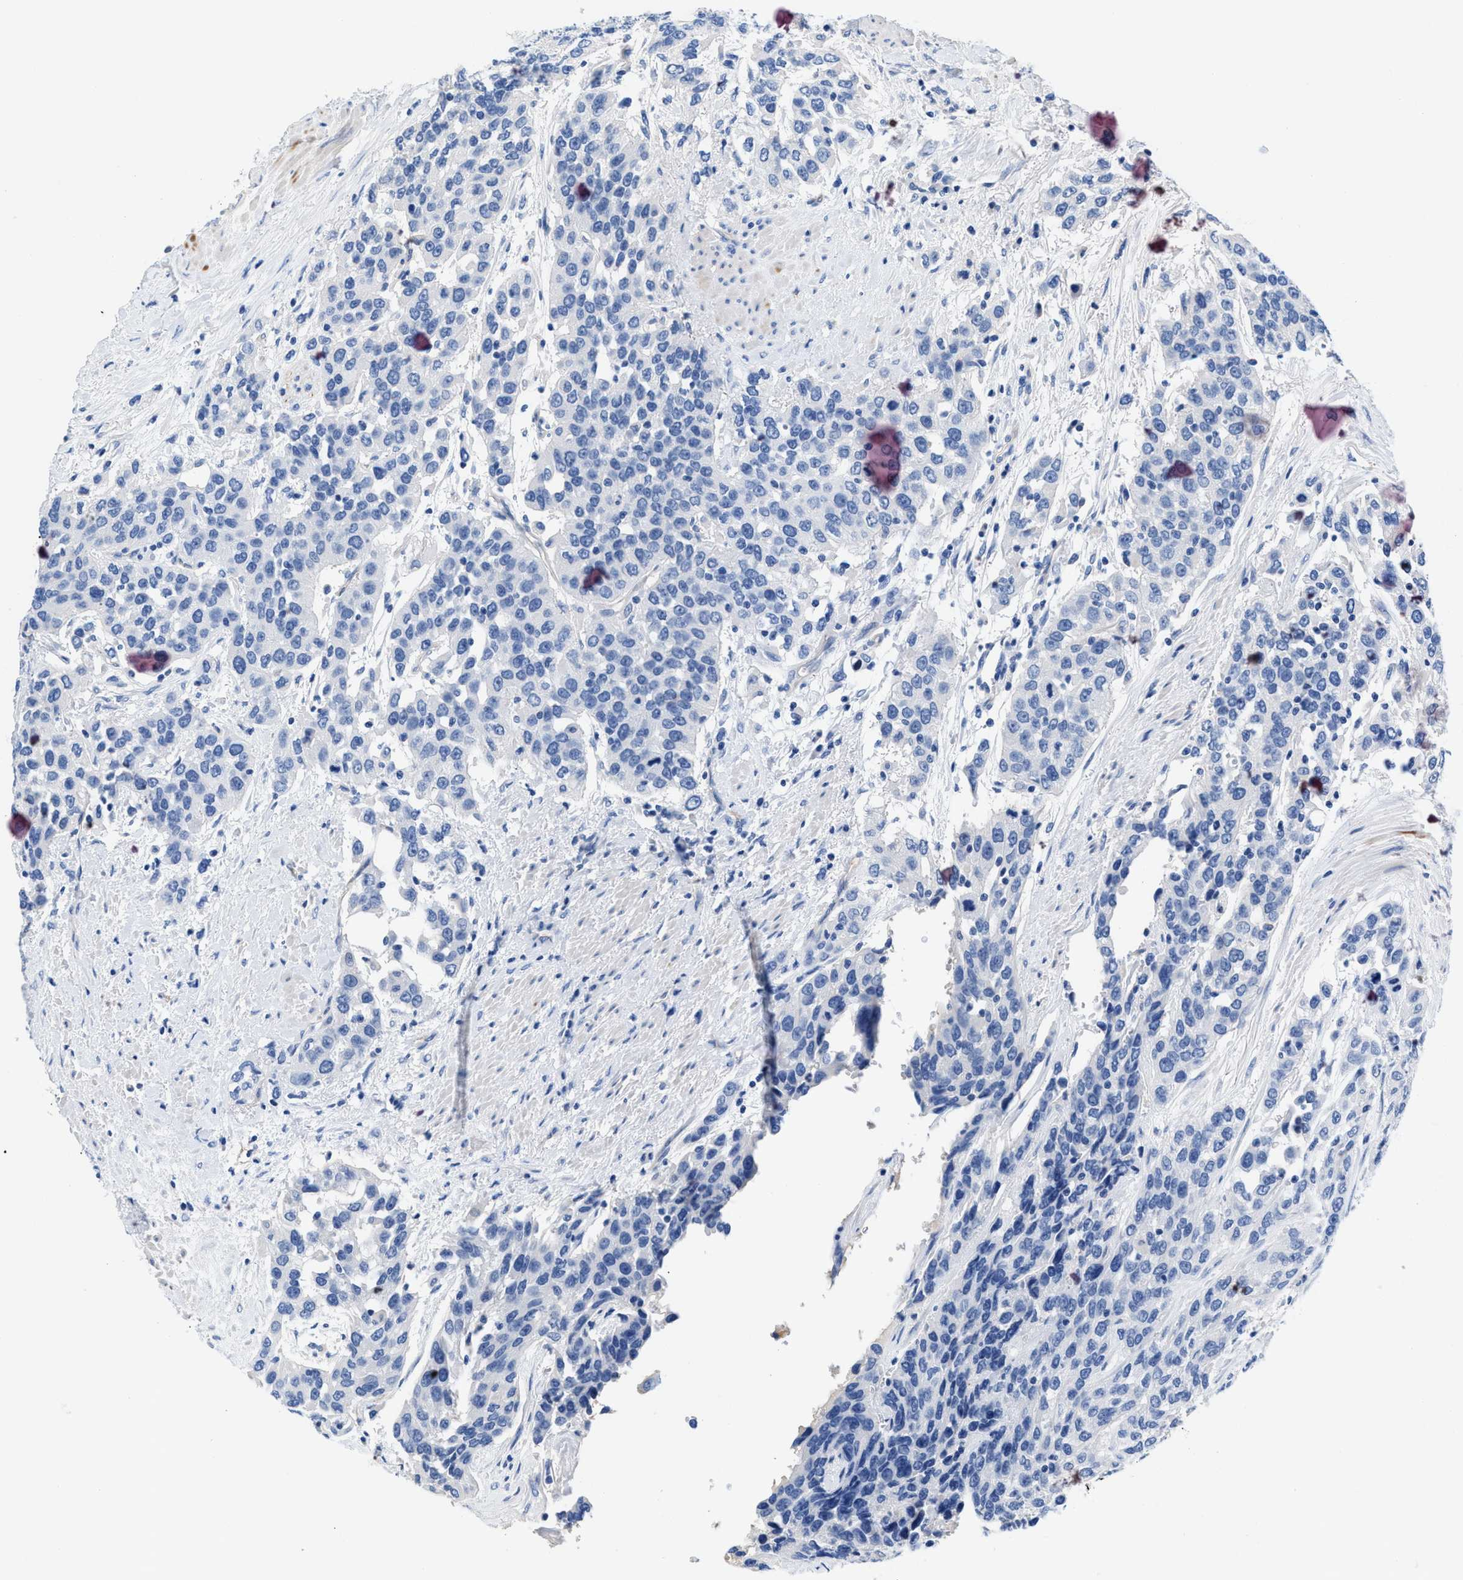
{"staining": {"intensity": "negative", "quantity": "none", "location": "none"}, "tissue": "urothelial cancer", "cell_type": "Tumor cells", "image_type": "cancer", "snomed": [{"axis": "morphology", "description": "Urothelial carcinoma, High grade"}, {"axis": "topography", "description": "Urinary bladder"}], "caption": "IHC micrograph of neoplastic tissue: urothelial cancer stained with DAB (3,3'-diaminobenzidine) demonstrates no significant protein positivity in tumor cells. Brightfield microscopy of IHC stained with DAB (brown) and hematoxylin (blue), captured at high magnification.", "gene": "SLFN13", "patient": {"sex": "female", "age": 80}}